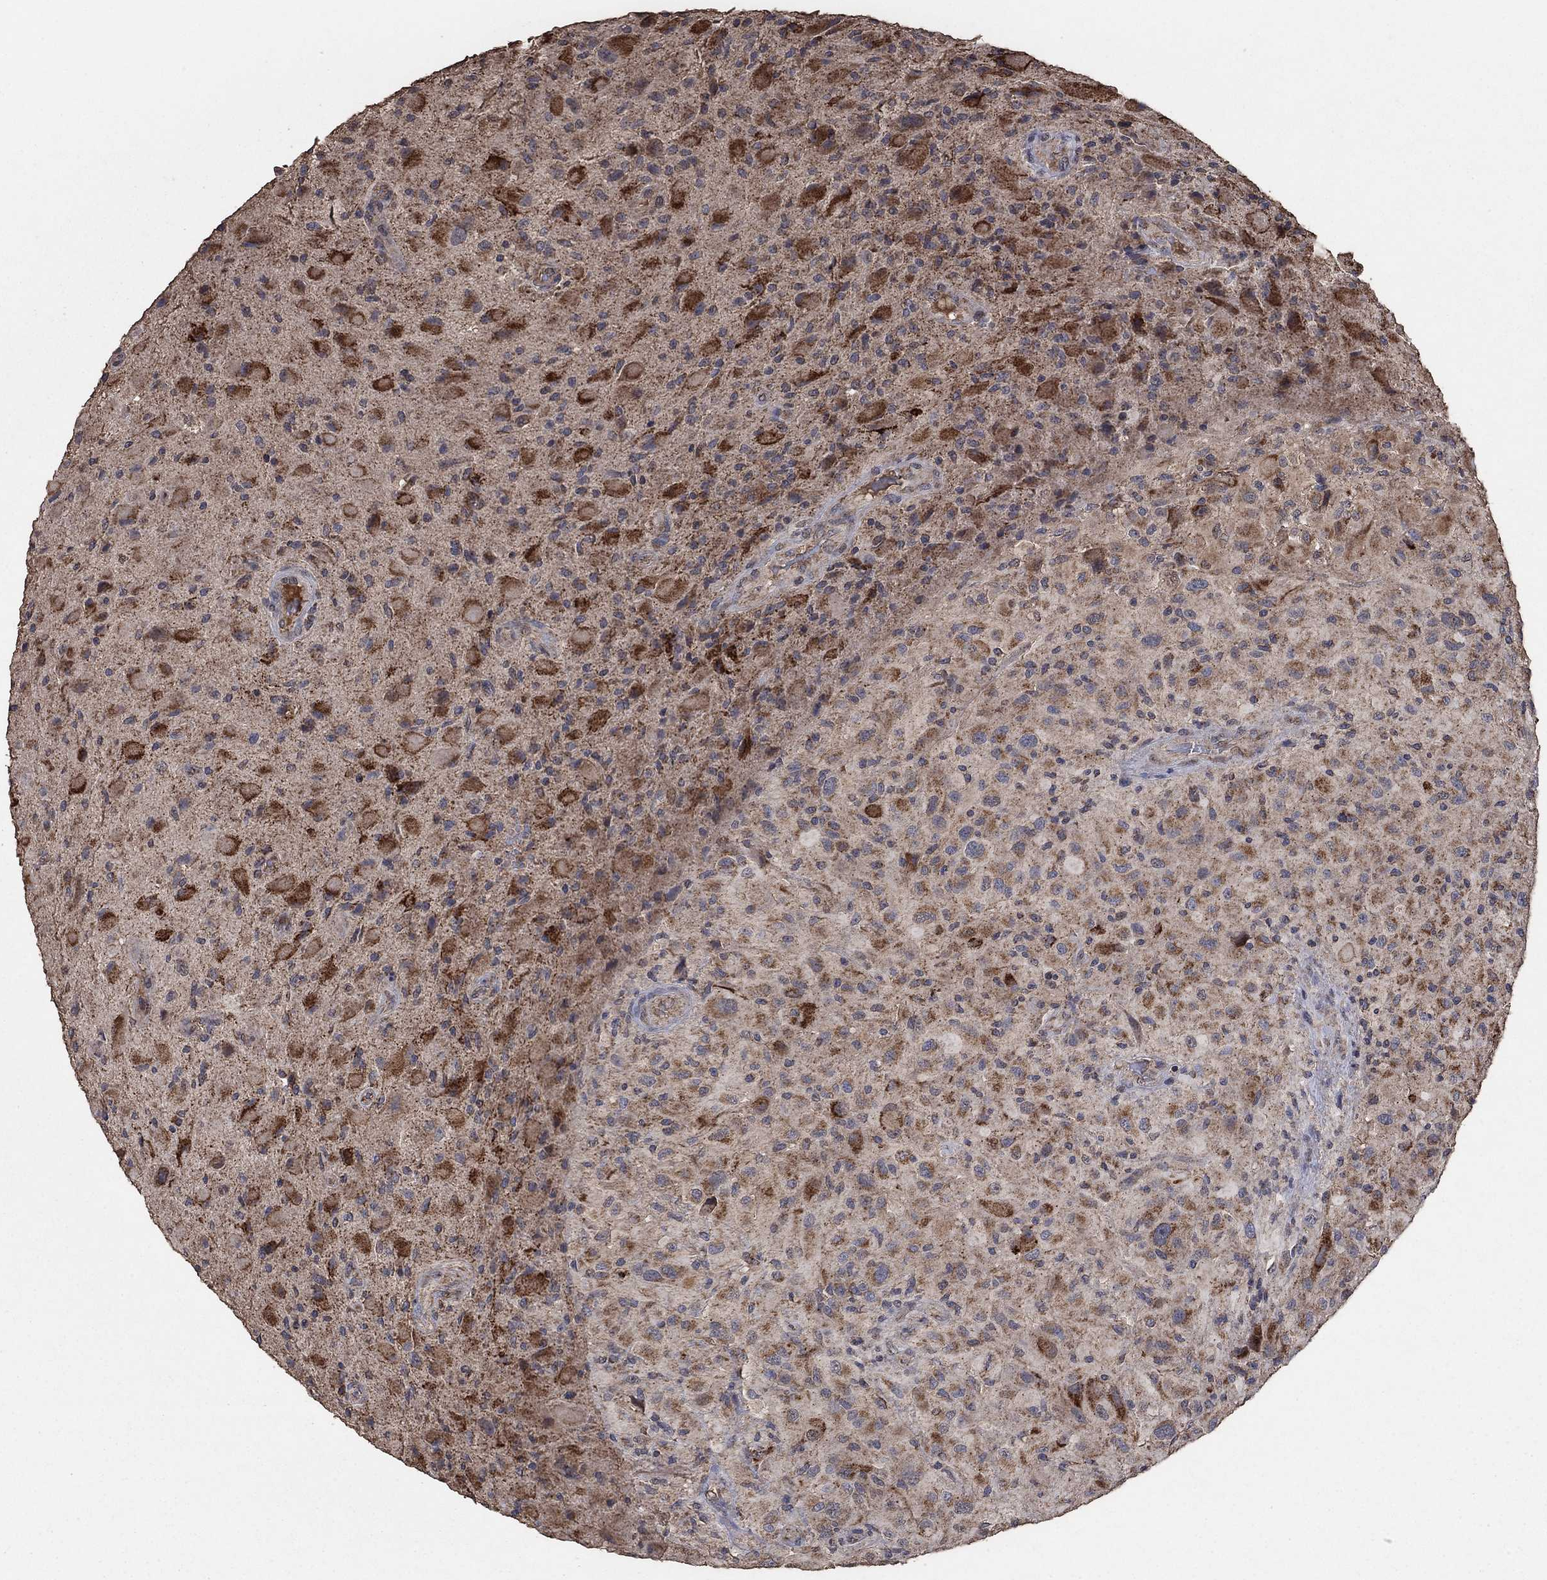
{"staining": {"intensity": "strong", "quantity": "25%-75%", "location": "cytoplasmic/membranous"}, "tissue": "glioma", "cell_type": "Tumor cells", "image_type": "cancer", "snomed": [{"axis": "morphology", "description": "Glioma, malignant, High grade"}, {"axis": "topography", "description": "Cerebral cortex"}], "caption": "Glioma stained with DAB immunohistochemistry displays high levels of strong cytoplasmic/membranous positivity in about 25%-75% of tumor cells. (Brightfield microscopy of DAB IHC at high magnification).", "gene": "MRPS24", "patient": {"sex": "male", "age": 35}}